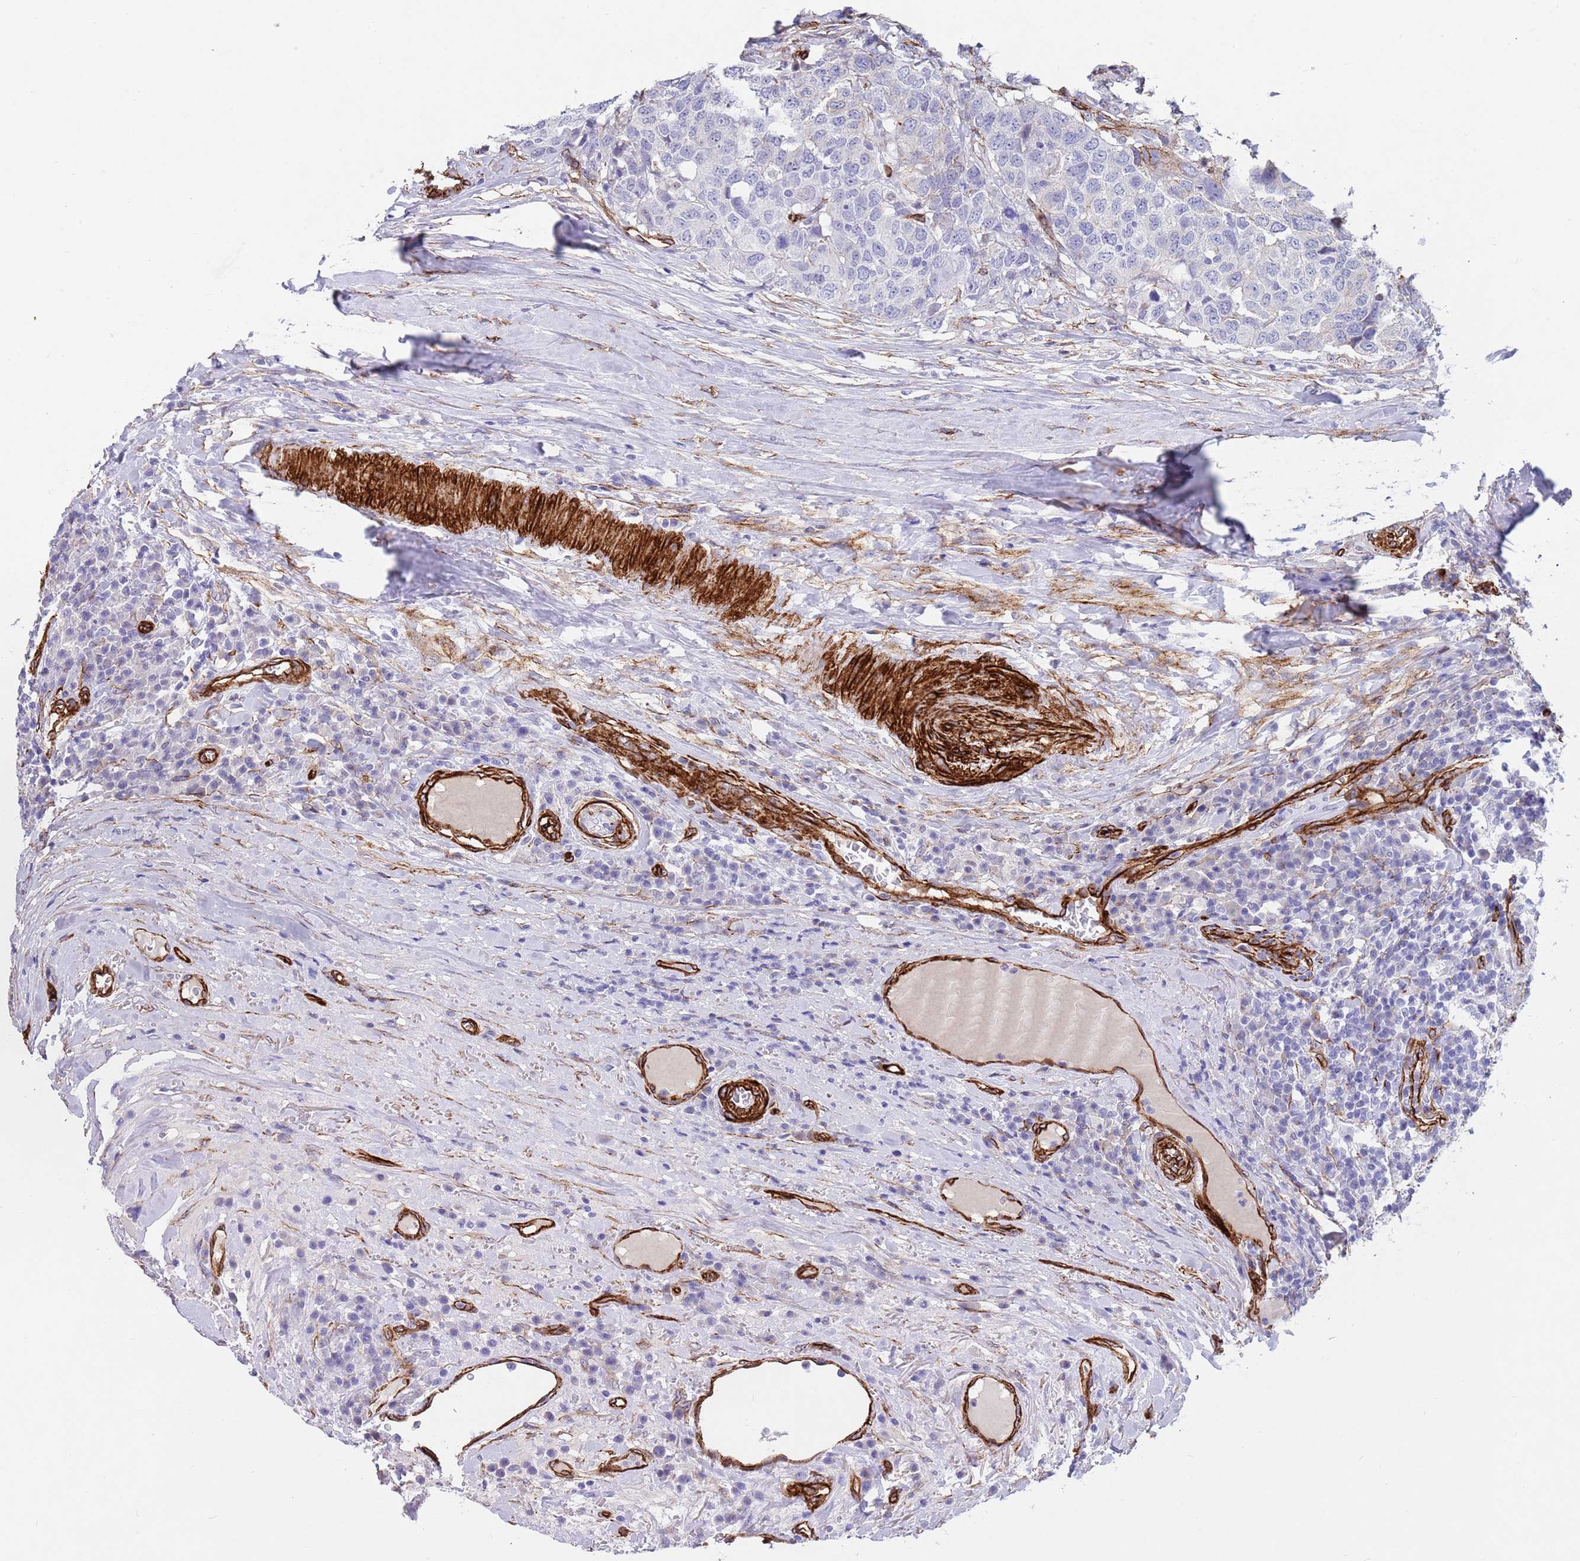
{"staining": {"intensity": "negative", "quantity": "none", "location": "none"}, "tissue": "head and neck cancer", "cell_type": "Tumor cells", "image_type": "cancer", "snomed": [{"axis": "morphology", "description": "Squamous cell carcinoma, NOS"}, {"axis": "topography", "description": "Head-Neck"}], "caption": "An image of human head and neck cancer is negative for staining in tumor cells.", "gene": "CAV2", "patient": {"sex": "male", "age": 66}}